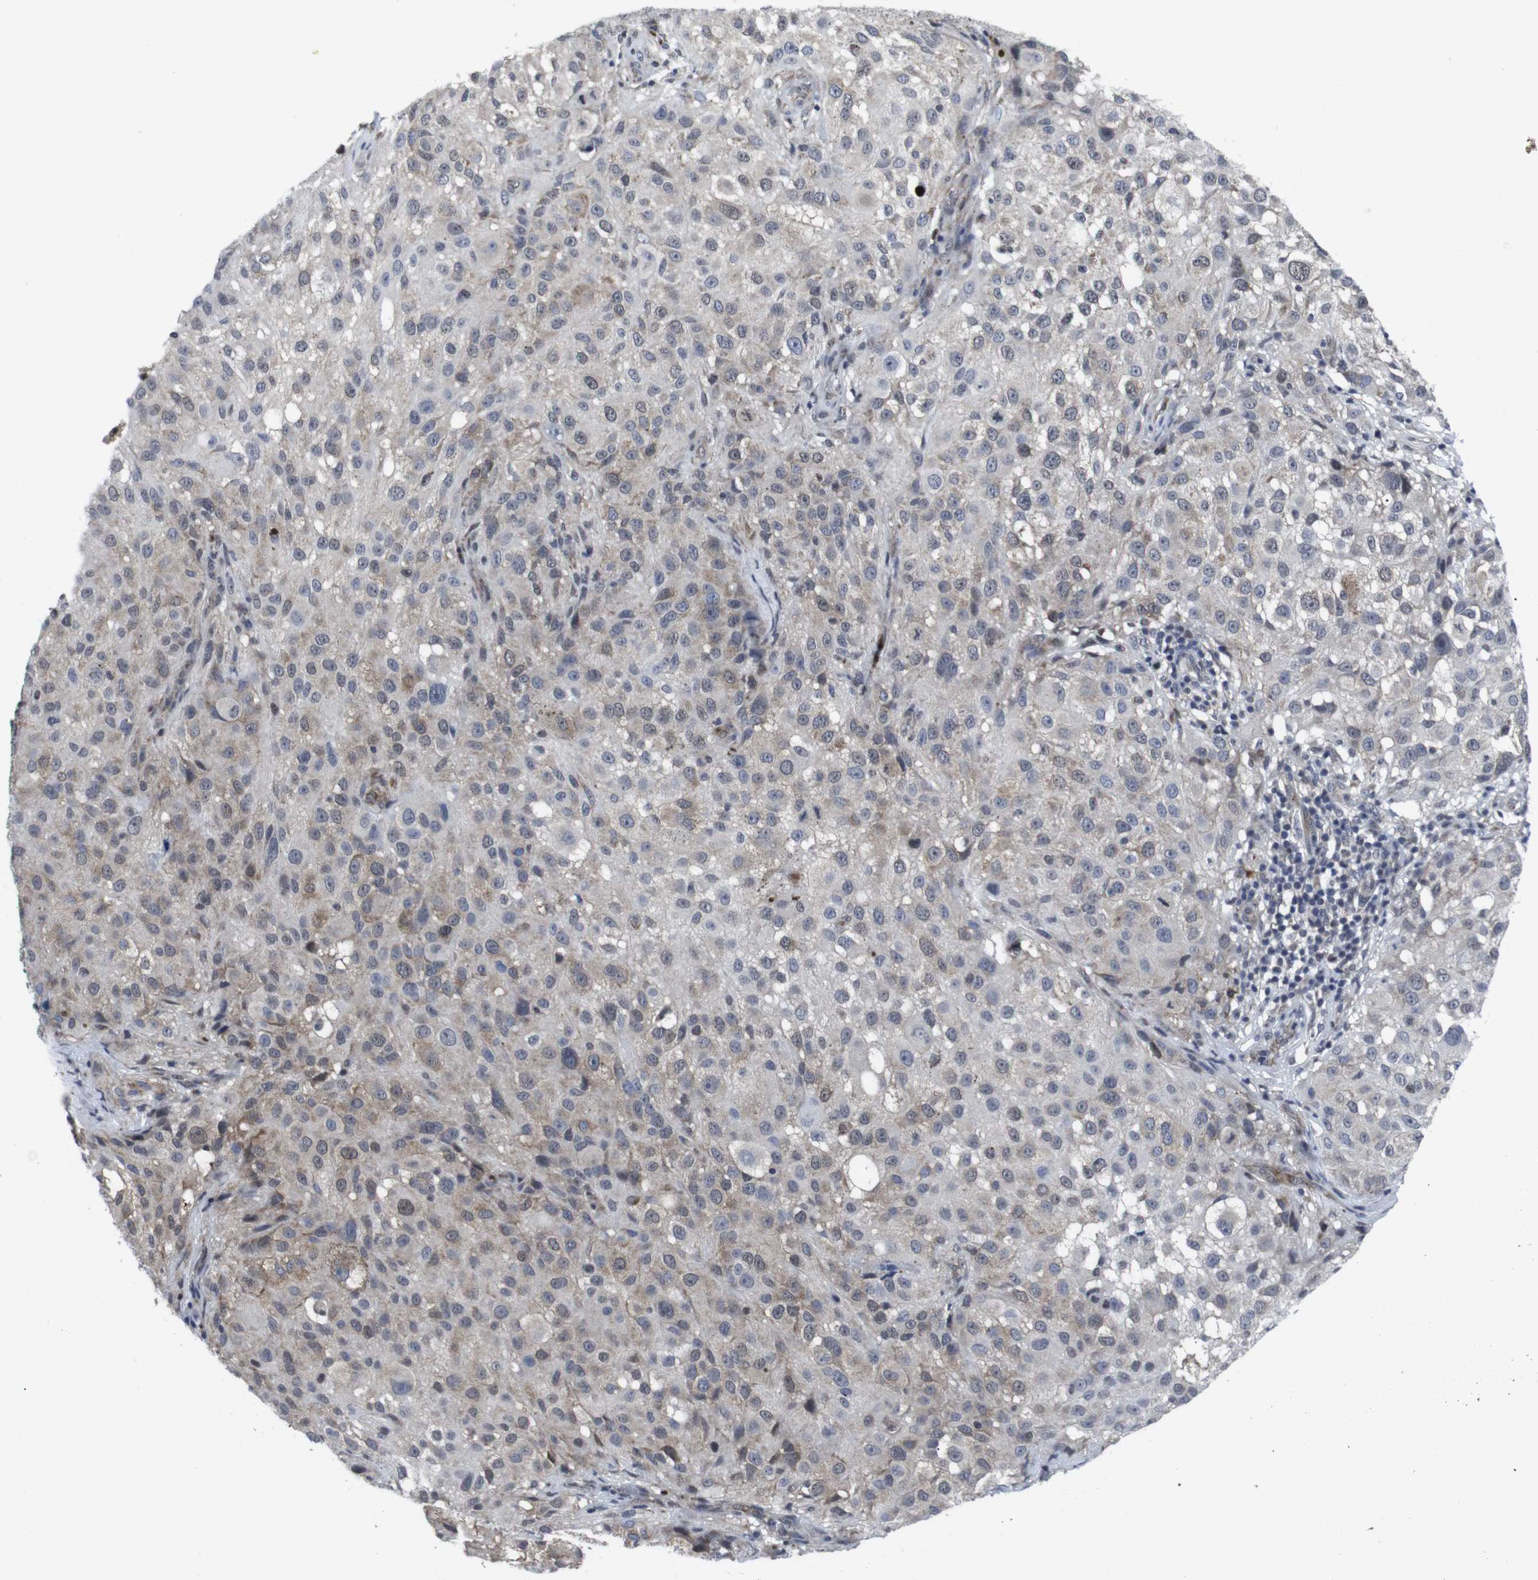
{"staining": {"intensity": "weak", "quantity": "25%-75%", "location": "cytoplasmic/membranous,nuclear"}, "tissue": "melanoma", "cell_type": "Tumor cells", "image_type": "cancer", "snomed": [{"axis": "morphology", "description": "Necrosis, NOS"}, {"axis": "morphology", "description": "Malignant melanoma, NOS"}, {"axis": "topography", "description": "Skin"}], "caption": "IHC (DAB) staining of human melanoma exhibits weak cytoplasmic/membranous and nuclear protein expression in approximately 25%-75% of tumor cells. Using DAB (3,3'-diaminobenzidine) (brown) and hematoxylin (blue) stains, captured at high magnification using brightfield microscopy.", "gene": "GEMIN2", "patient": {"sex": "female", "age": 87}}